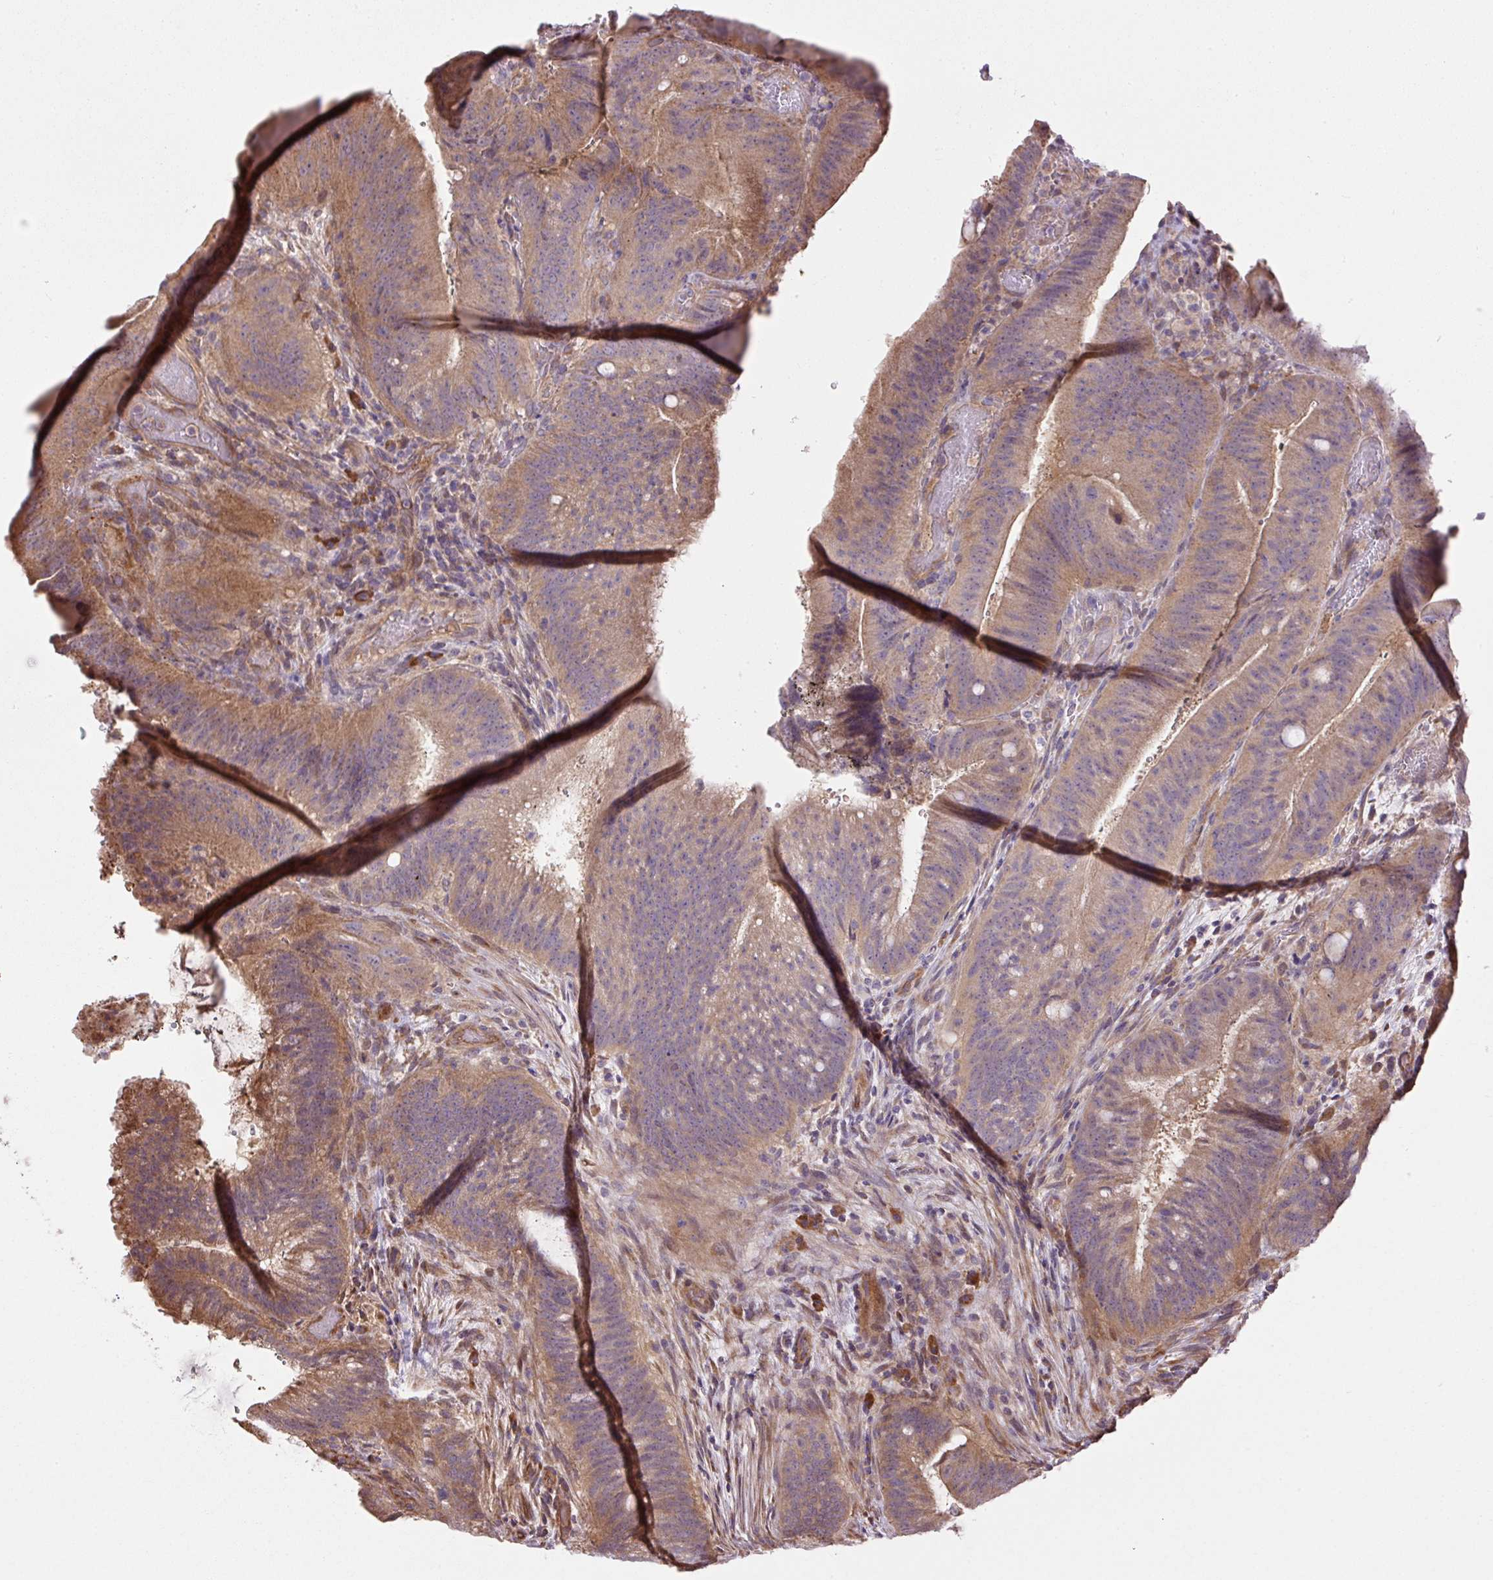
{"staining": {"intensity": "moderate", "quantity": ">75%", "location": "cytoplasmic/membranous"}, "tissue": "colorectal cancer", "cell_type": "Tumor cells", "image_type": "cancer", "snomed": [{"axis": "morphology", "description": "Adenocarcinoma, NOS"}, {"axis": "topography", "description": "Colon"}], "caption": "Immunohistochemistry photomicrograph of colorectal adenocarcinoma stained for a protein (brown), which displays medium levels of moderate cytoplasmic/membranous positivity in approximately >75% of tumor cells.", "gene": "PPME1", "patient": {"sex": "female", "age": 43}}